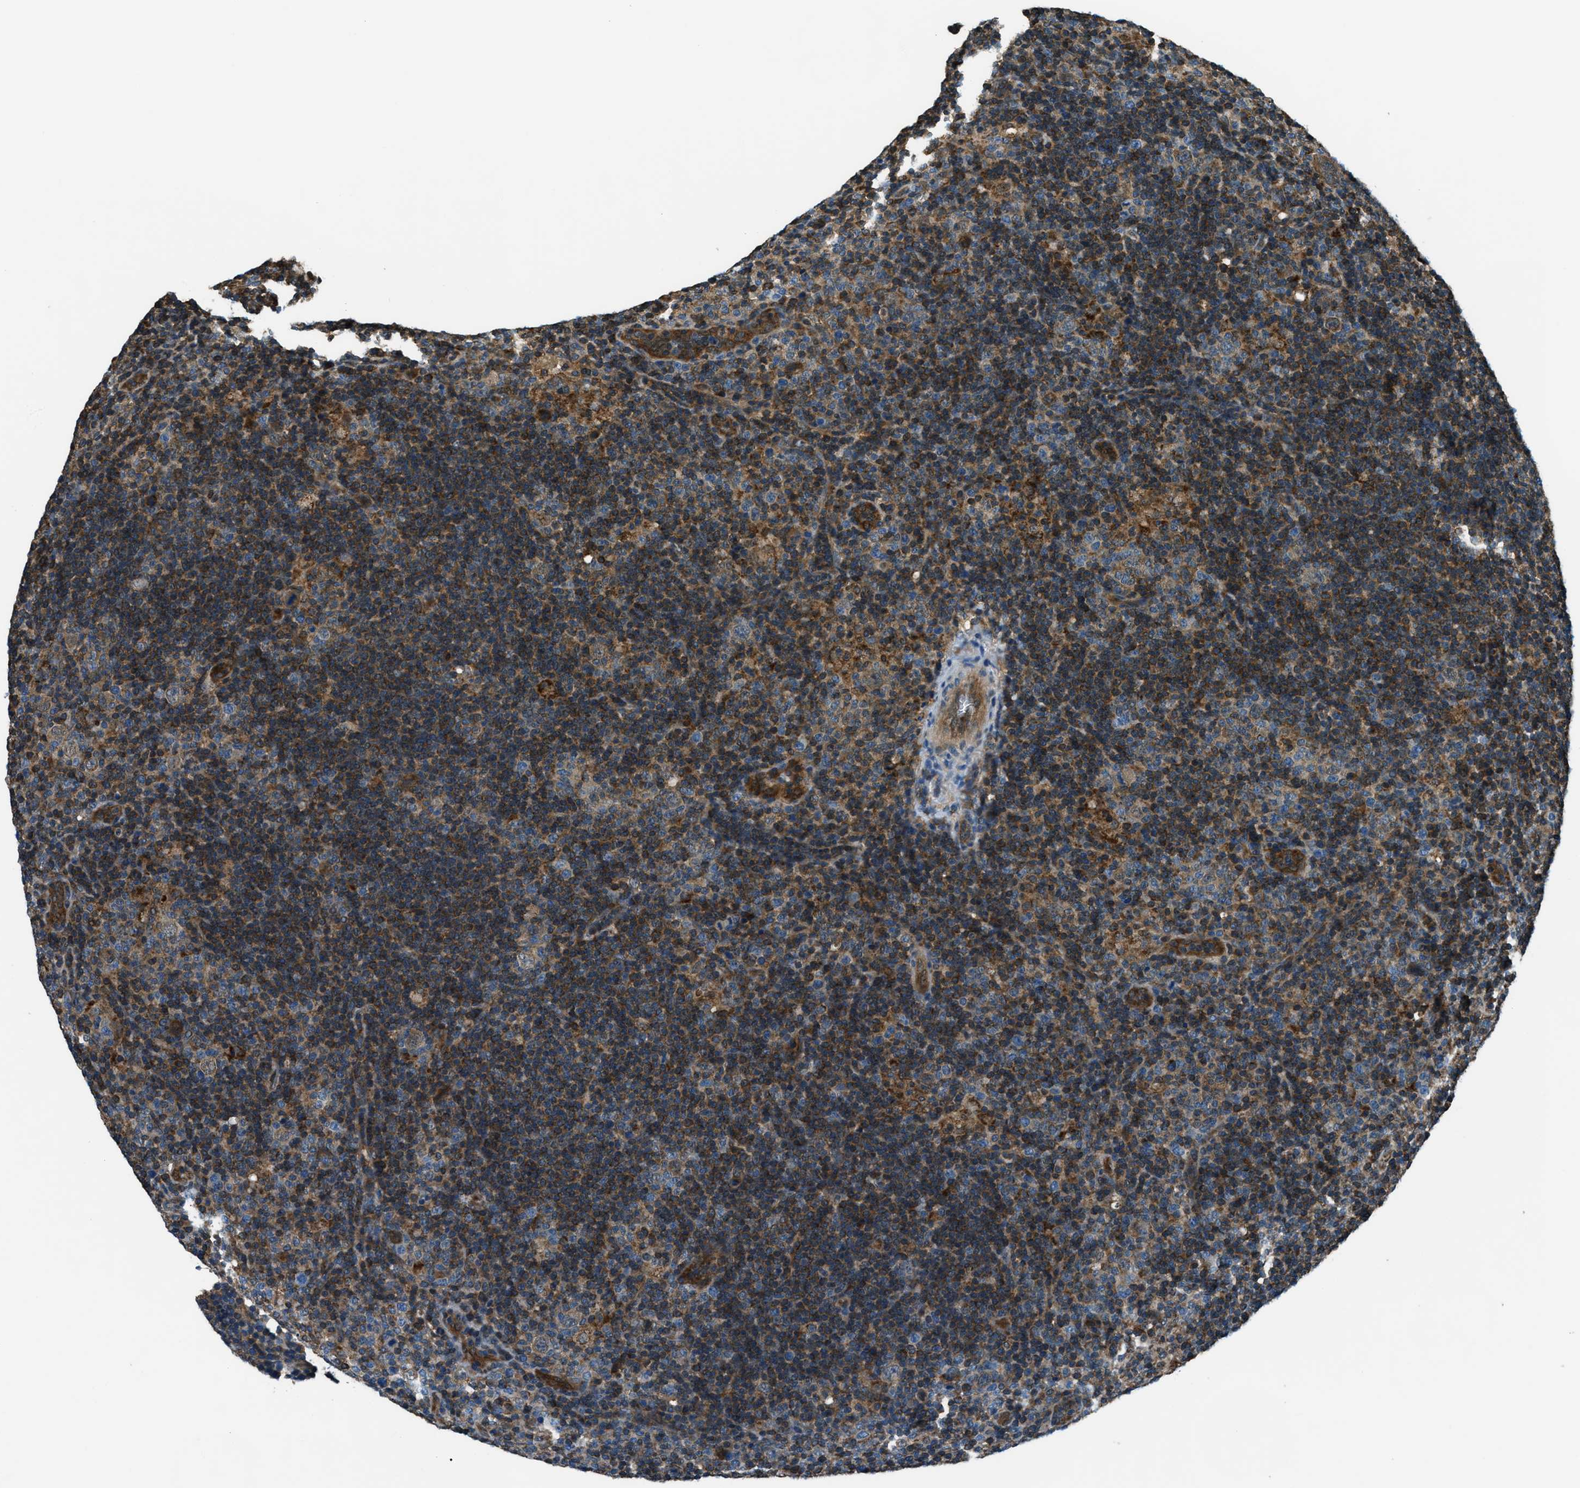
{"staining": {"intensity": "moderate", "quantity": "<25%", "location": "cytoplasmic/membranous"}, "tissue": "lymphoma", "cell_type": "Tumor cells", "image_type": "cancer", "snomed": [{"axis": "morphology", "description": "Hodgkin's disease, NOS"}, {"axis": "topography", "description": "Lymph node"}], "caption": "Tumor cells display low levels of moderate cytoplasmic/membranous expression in about <25% of cells in lymphoma.", "gene": "HEBP2", "patient": {"sex": "female", "age": 57}}